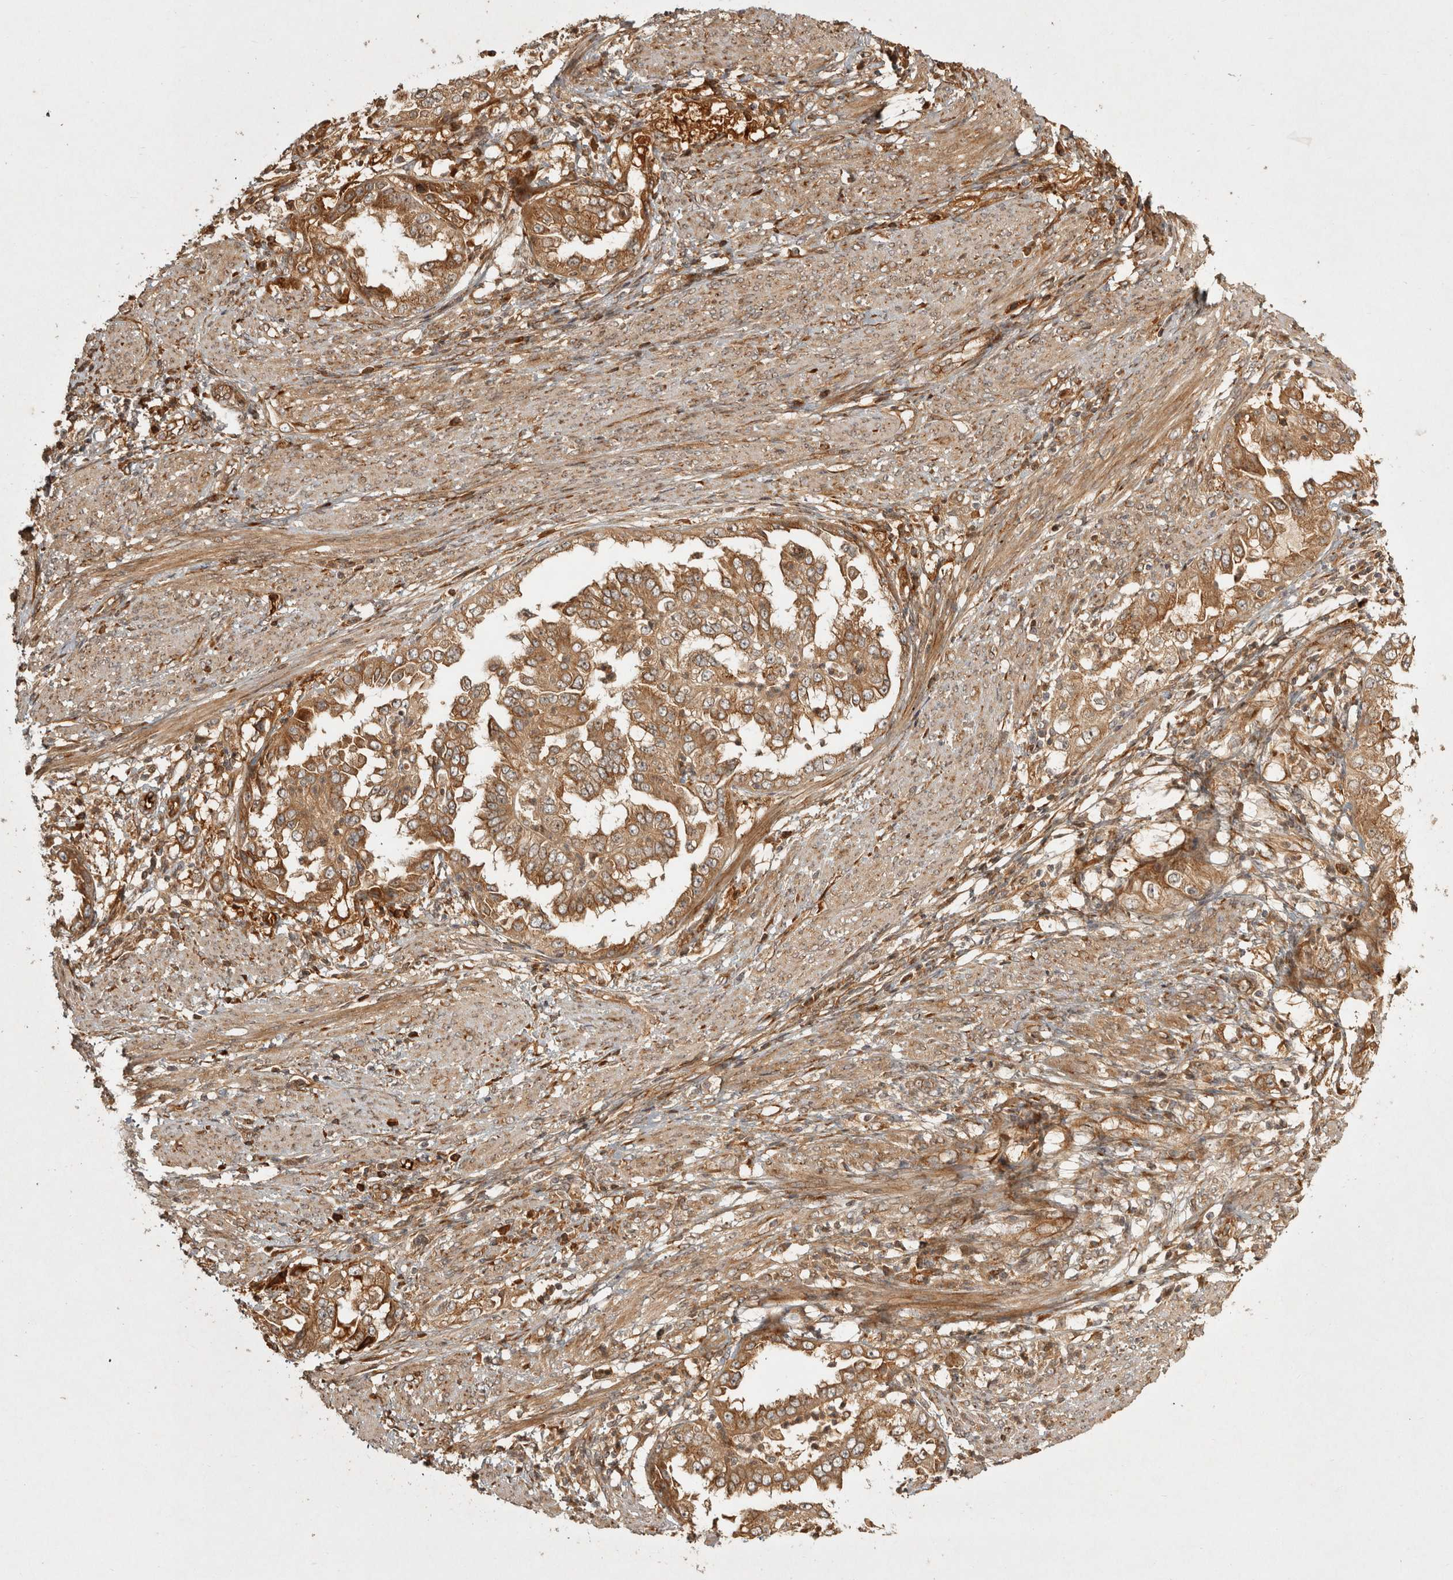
{"staining": {"intensity": "moderate", "quantity": ">75%", "location": "cytoplasmic/membranous"}, "tissue": "endometrial cancer", "cell_type": "Tumor cells", "image_type": "cancer", "snomed": [{"axis": "morphology", "description": "Adenocarcinoma, NOS"}, {"axis": "topography", "description": "Endometrium"}], "caption": "DAB (3,3'-diaminobenzidine) immunohistochemical staining of human adenocarcinoma (endometrial) demonstrates moderate cytoplasmic/membranous protein expression in about >75% of tumor cells. The staining was performed using DAB to visualize the protein expression in brown, while the nuclei were stained in blue with hematoxylin (Magnification: 20x).", "gene": "CAMSAP2", "patient": {"sex": "female", "age": 85}}